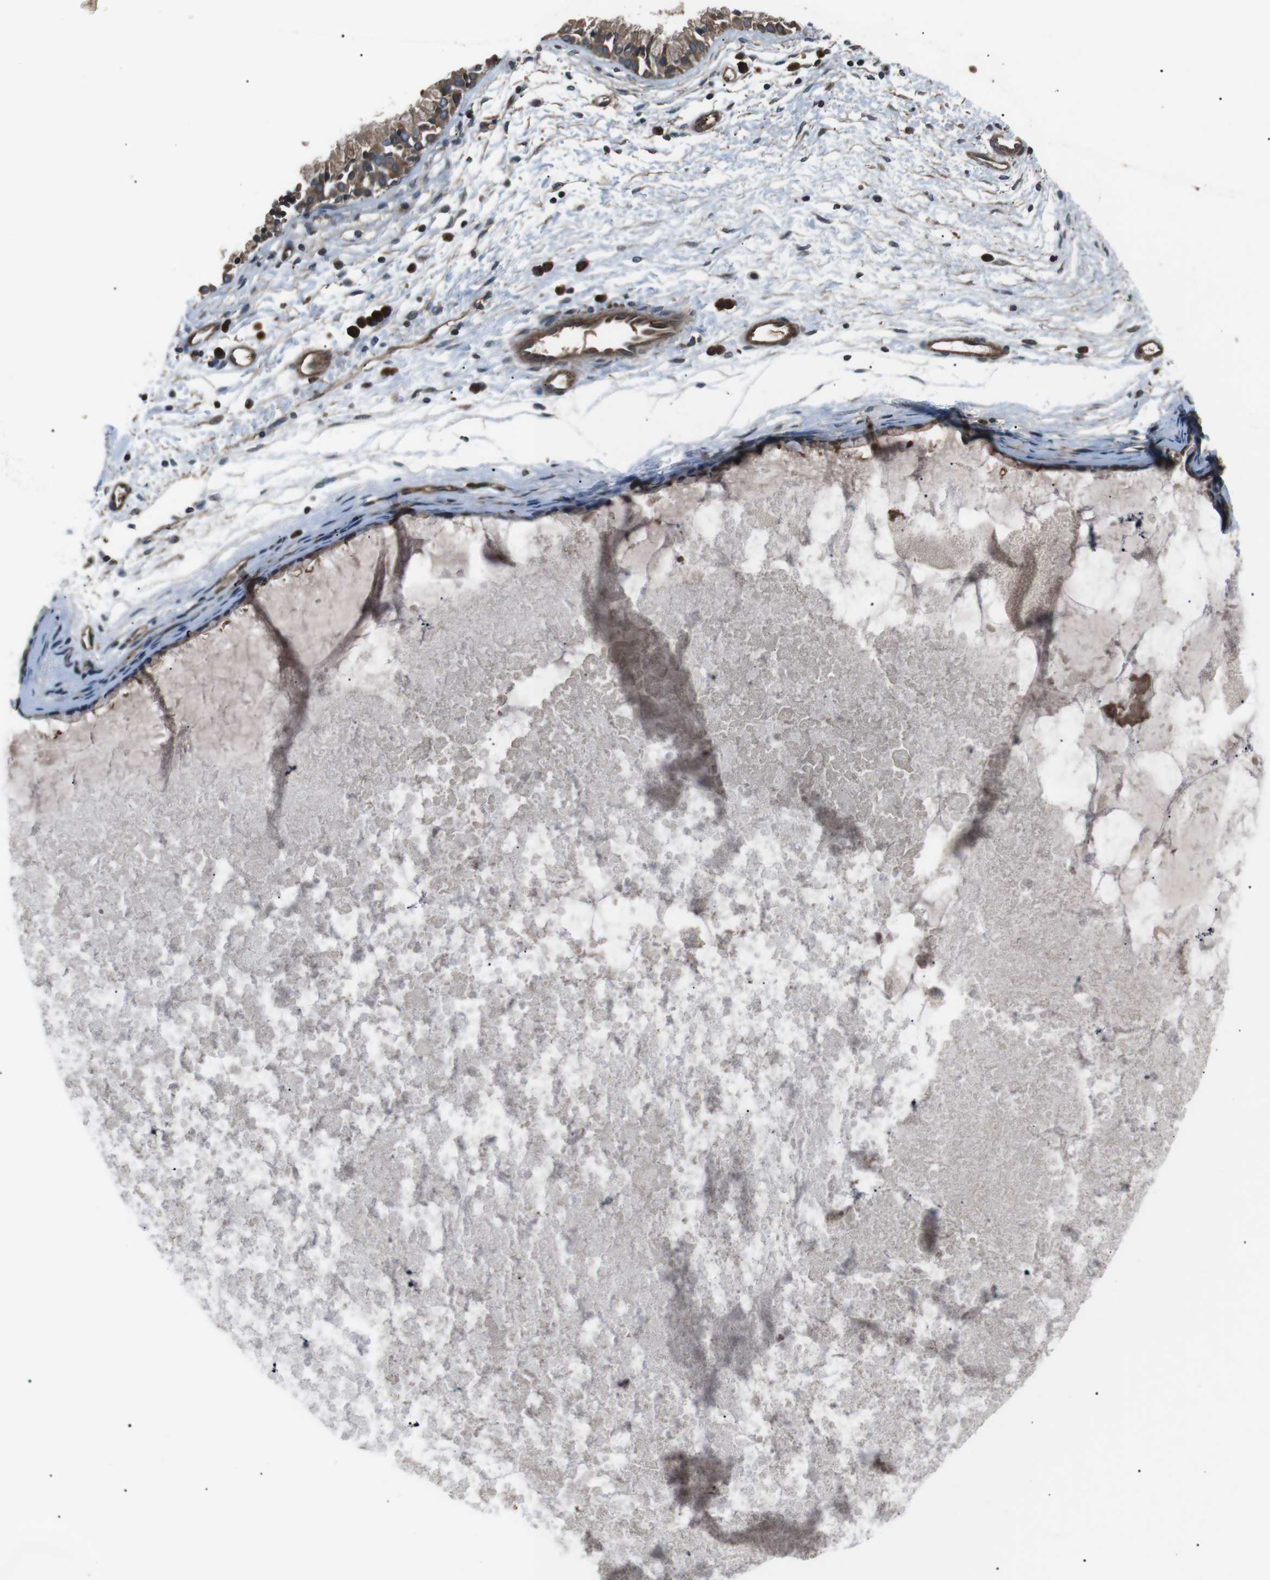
{"staining": {"intensity": "moderate", "quantity": ">75%", "location": "cytoplasmic/membranous"}, "tissue": "nasopharynx", "cell_type": "Respiratory epithelial cells", "image_type": "normal", "snomed": [{"axis": "morphology", "description": "Normal tissue, NOS"}, {"axis": "topography", "description": "Nasopharynx"}], "caption": "Nasopharynx stained for a protein (brown) shows moderate cytoplasmic/membranous positive expression in approximately >75% of respiratory epithelial cells.", "gene": "GPR161", "patient": {"sex": "male", "age": 21}}